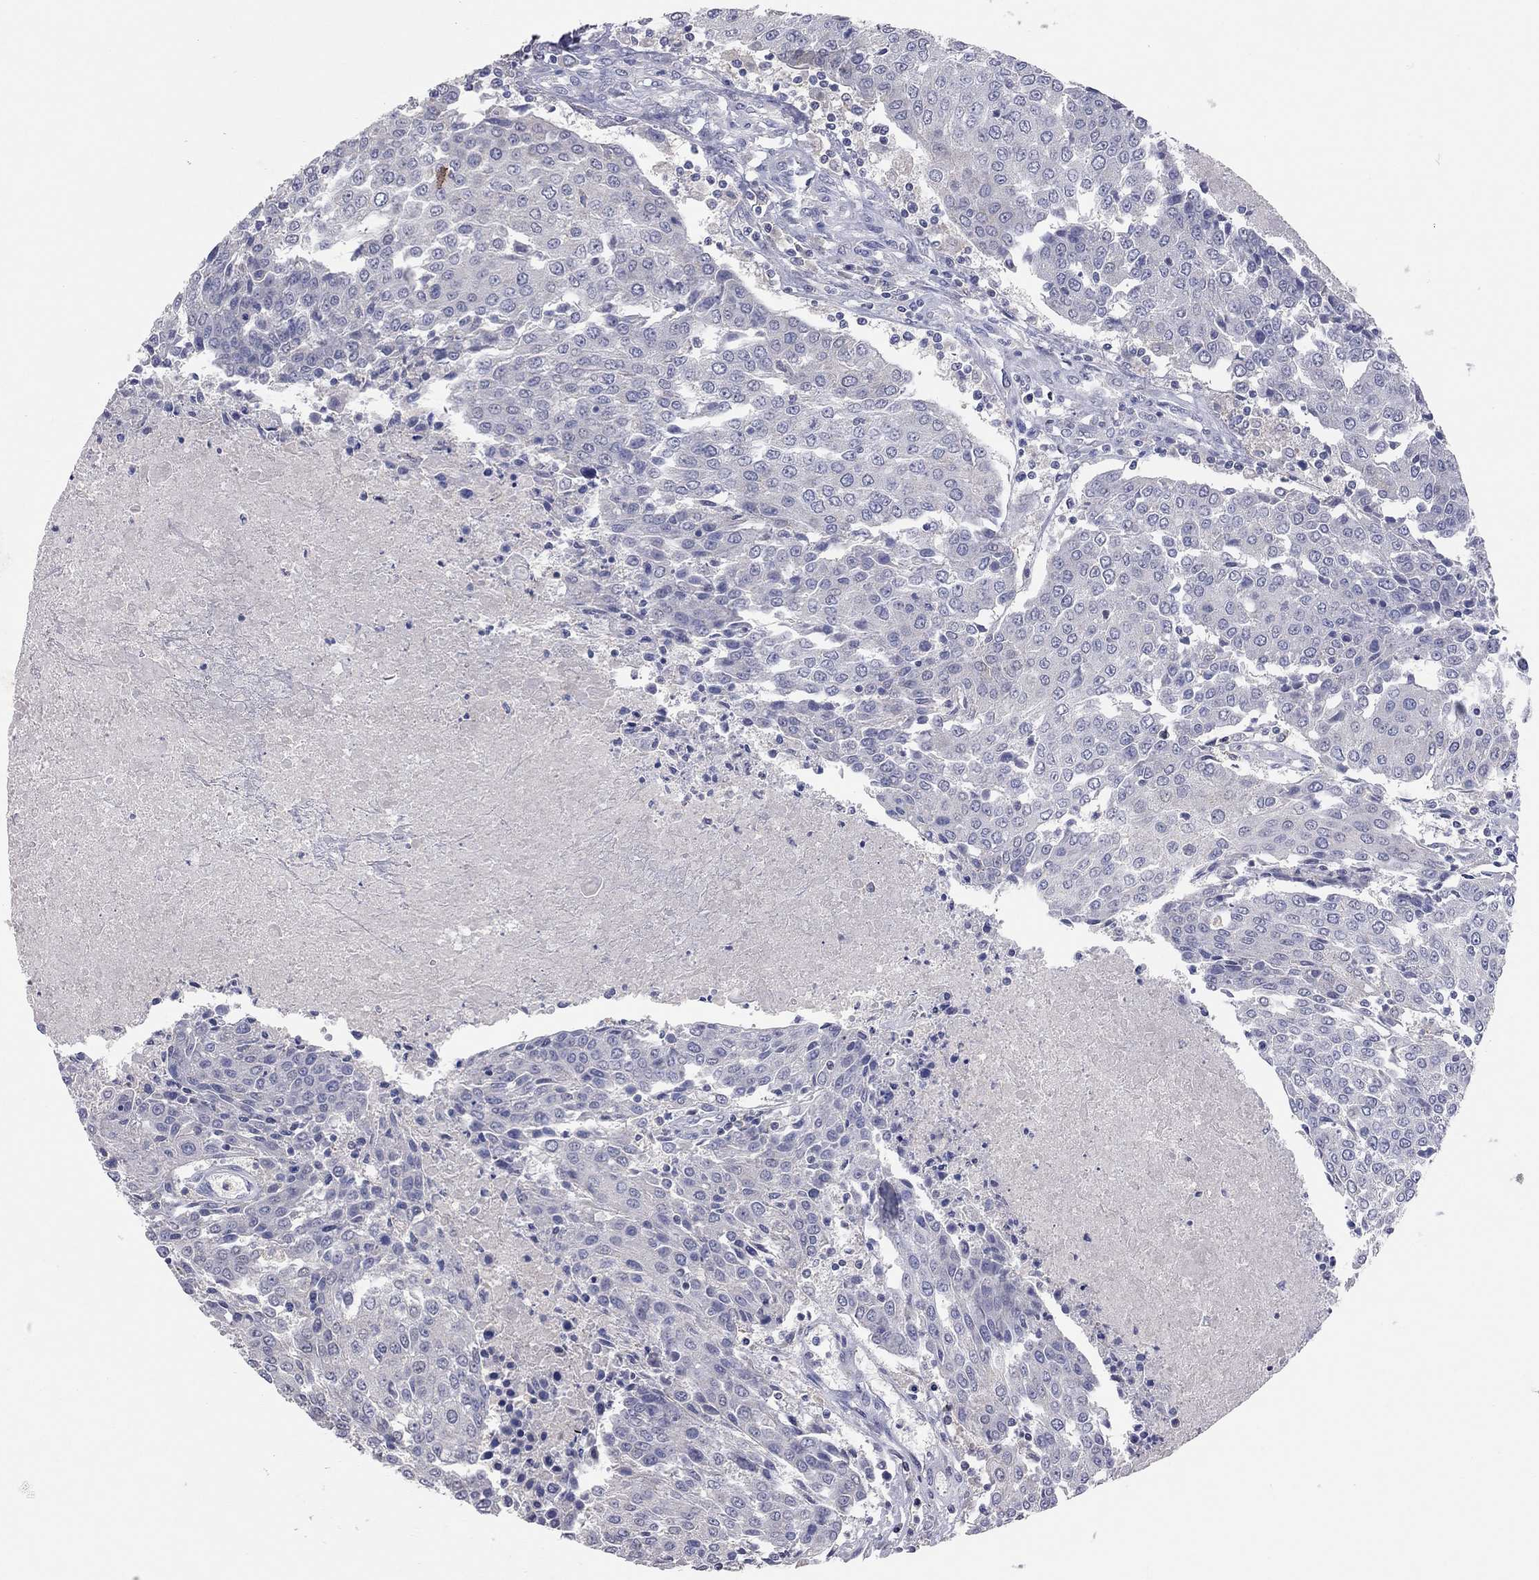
{"staining": {"intensity": "negative", "quantity": "none", "location": "none"}, "tissue": "urothelial cancer", "cell_type": "Tumor cells", "image_type": "cancer", "snomed": [{"axis": "morphology", "description": "Urothelial carcinoma, High grade"}, {"axis": "topography", "description": "Urinary bladder"}], "caption": "This is an immunohistochemistry (IHC) photomicrograph of urothelial carcinoma (high-grade). There is no positivity in tumor cells.", "gene": "MMP13", "patient": {"sex": "female", "age": 85}}